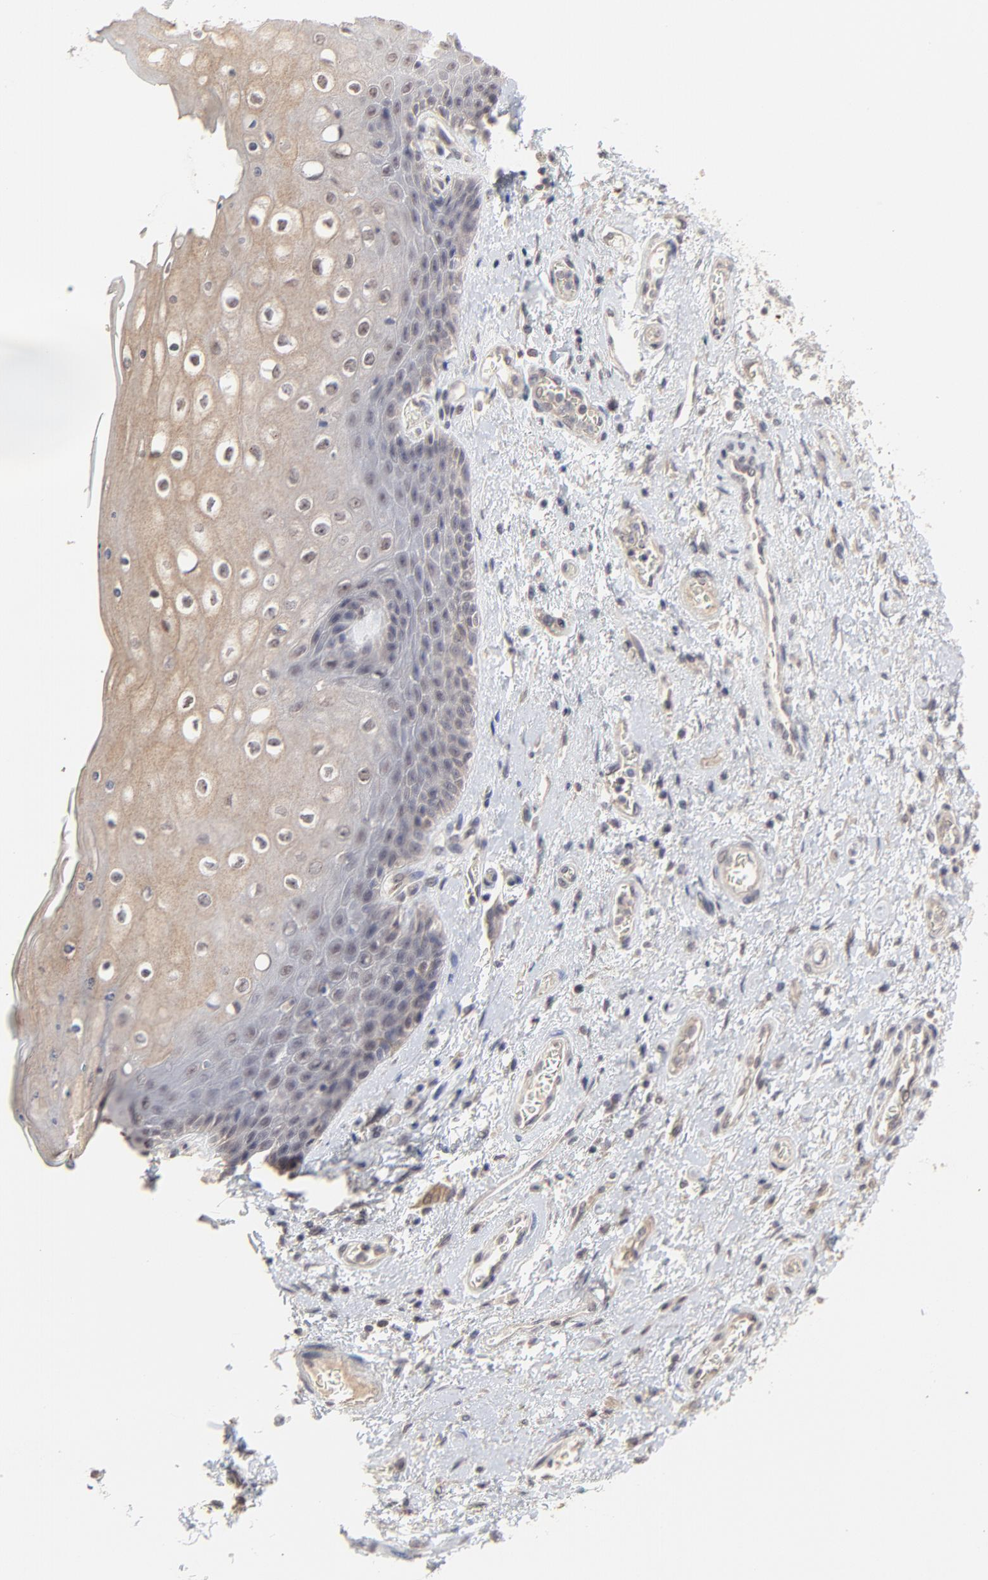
{"staining": {"intensity": "weak", "quantity": "25%-75%", "location": "nuclear"}, "tissue": "skin", "cell_type": "Epidermal cells", "image_type": "normal", "snomed": [{"axis": "morphology", "description": "Normal tissue, NOS"}, {"axis": "topography", "description": "Anal"}], "caption": "Brown immunohistochemical staining in normal human skin reveals weak nuclear staining in approximately 25%-75% of epidermal cells.", "gene": "FAM199X", "patient": {"sex": "female", "age": 46}}